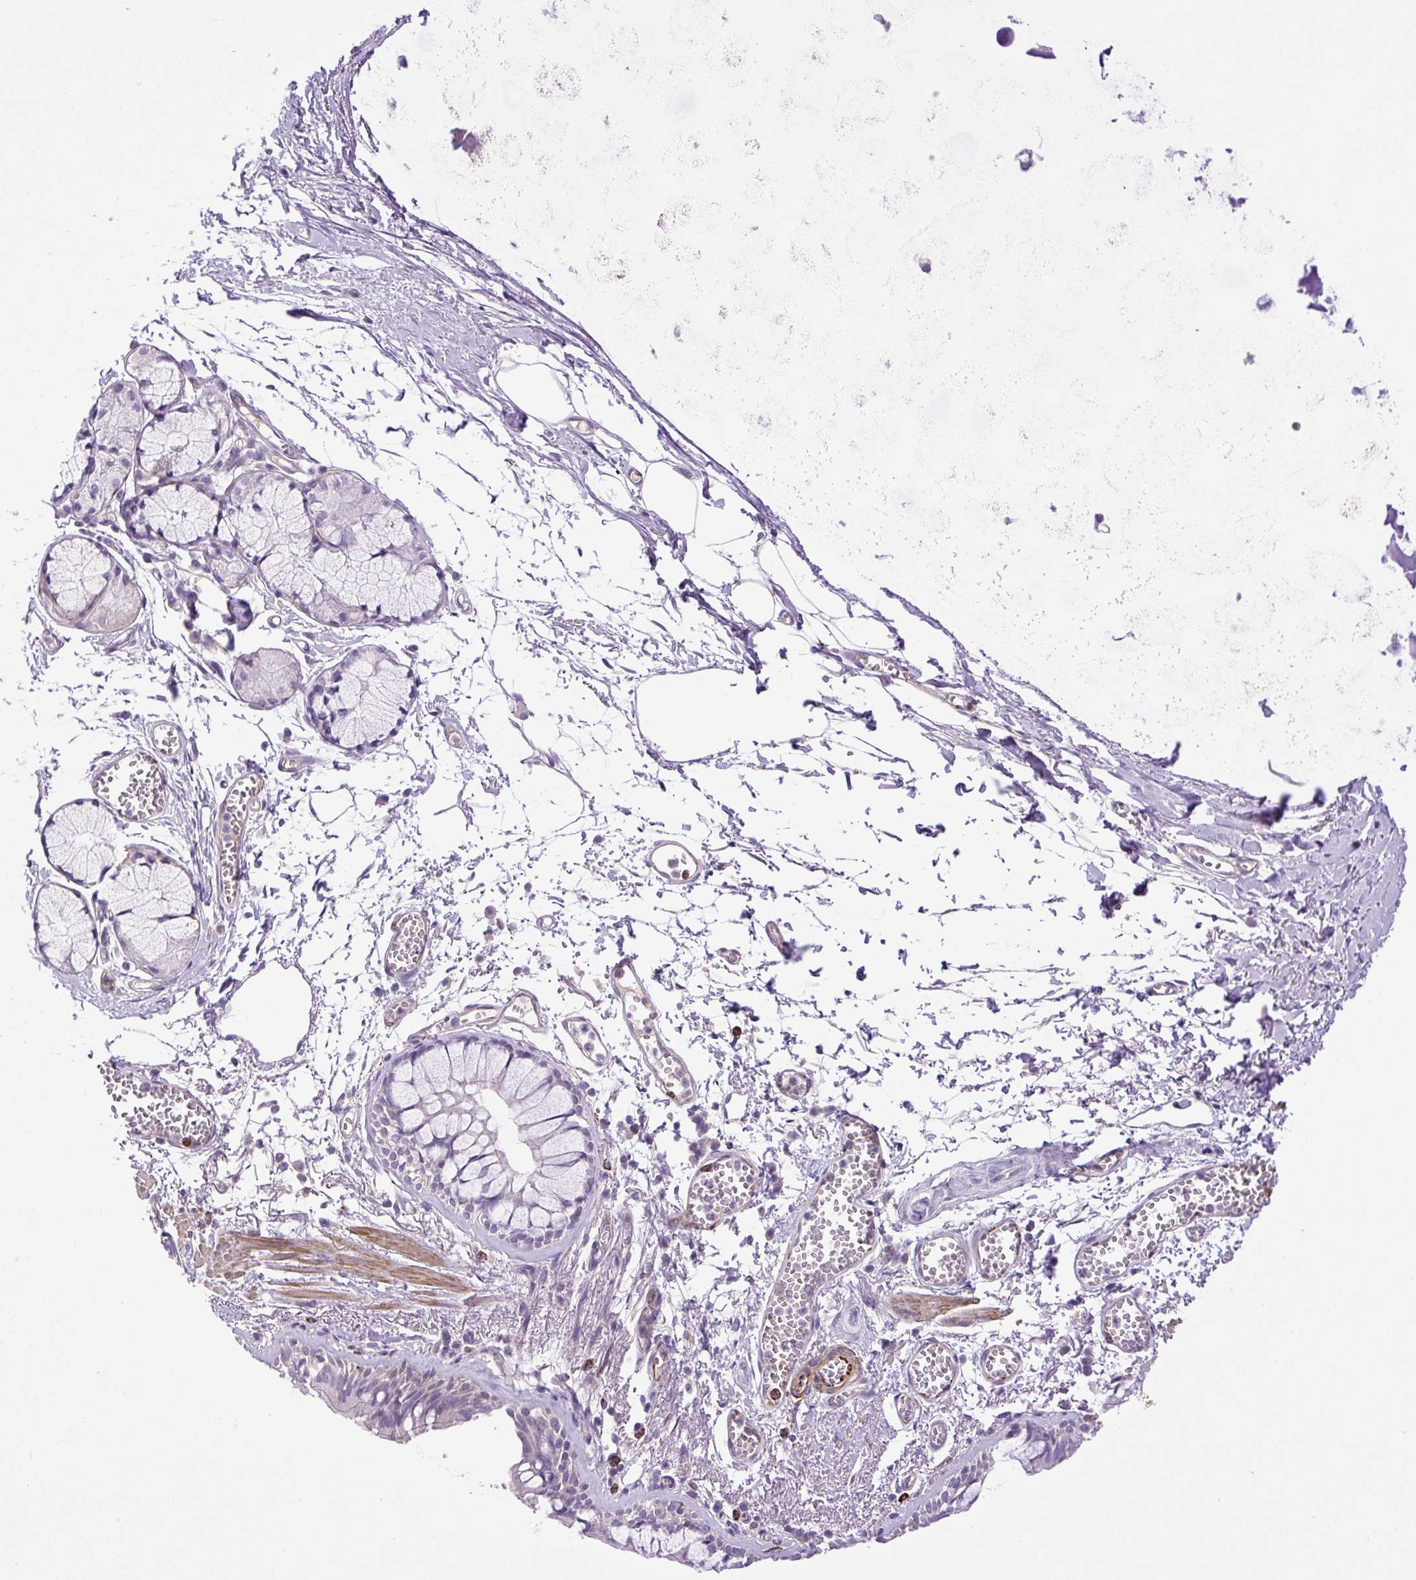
{"staining": {"intensity": "negative", "quantity": "none", "location": "none"}, "tissue": "bronchus", "cell_type": "Respiratory epithelial cells", "image_type": "normal", "snomed": [{"axis": "morphology", "description": "Normal tissue, NOS"}, {"axis": "topography", "description": "Cartilage tissue"}, {"axis": "topography", "description": "Bronchus"}], "caption": "An immunohistochemistry (IHC) image of unremarkable bronchus is shown. There is no staining in respiratory epithelial cells of bronchus. The staining is performed using DAB (3,3'-diaminobenzidine) brown chromogen with nuclei counter-stained in using hematoxylin.", "gene": "VWA7", "patient": {"sex": "male", "age": 78}}